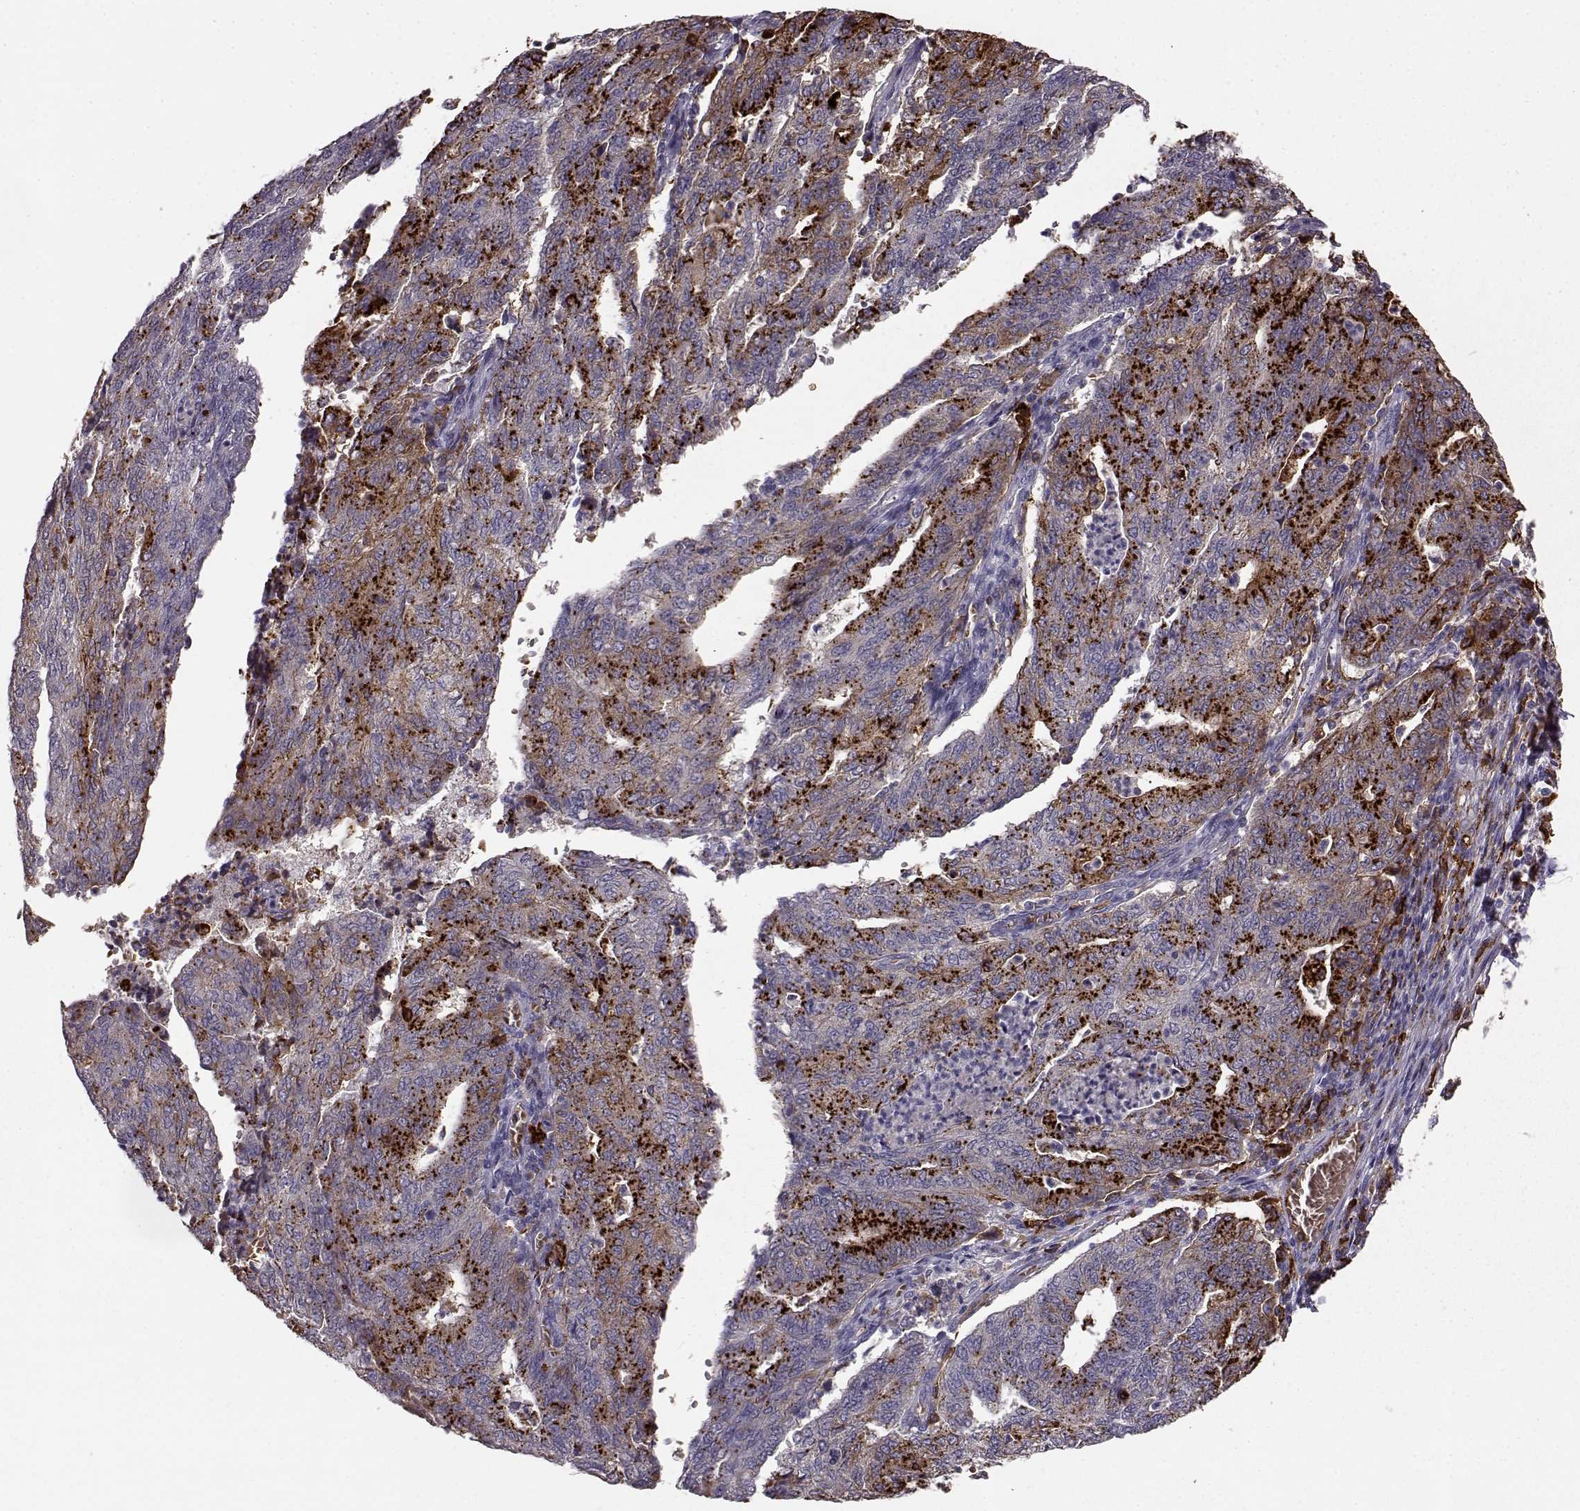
{"staining": {"intensity": "strong", "quantity": "<25%", "location": "cytoplasmic/membranous"}, "tissue": "endometrial cancer", "cell_type": "Tumor cells", "image_type": "cancer", "snomed": [{"axis": "morphology", "description": "Adenocarcinoma, NOS"}, {"axis": "topography", "description": "Endometrium"}], "caption": "The micrograph shows staining of endometrial cancer, revealing strong cytoplasmic/membranous protein positivity (brown color) within tumor cells. (Brightfield microscopy of DAB IHC at high magnification).", "gene": "CCNF", "patient": {"sex": "female", "age": 82}}